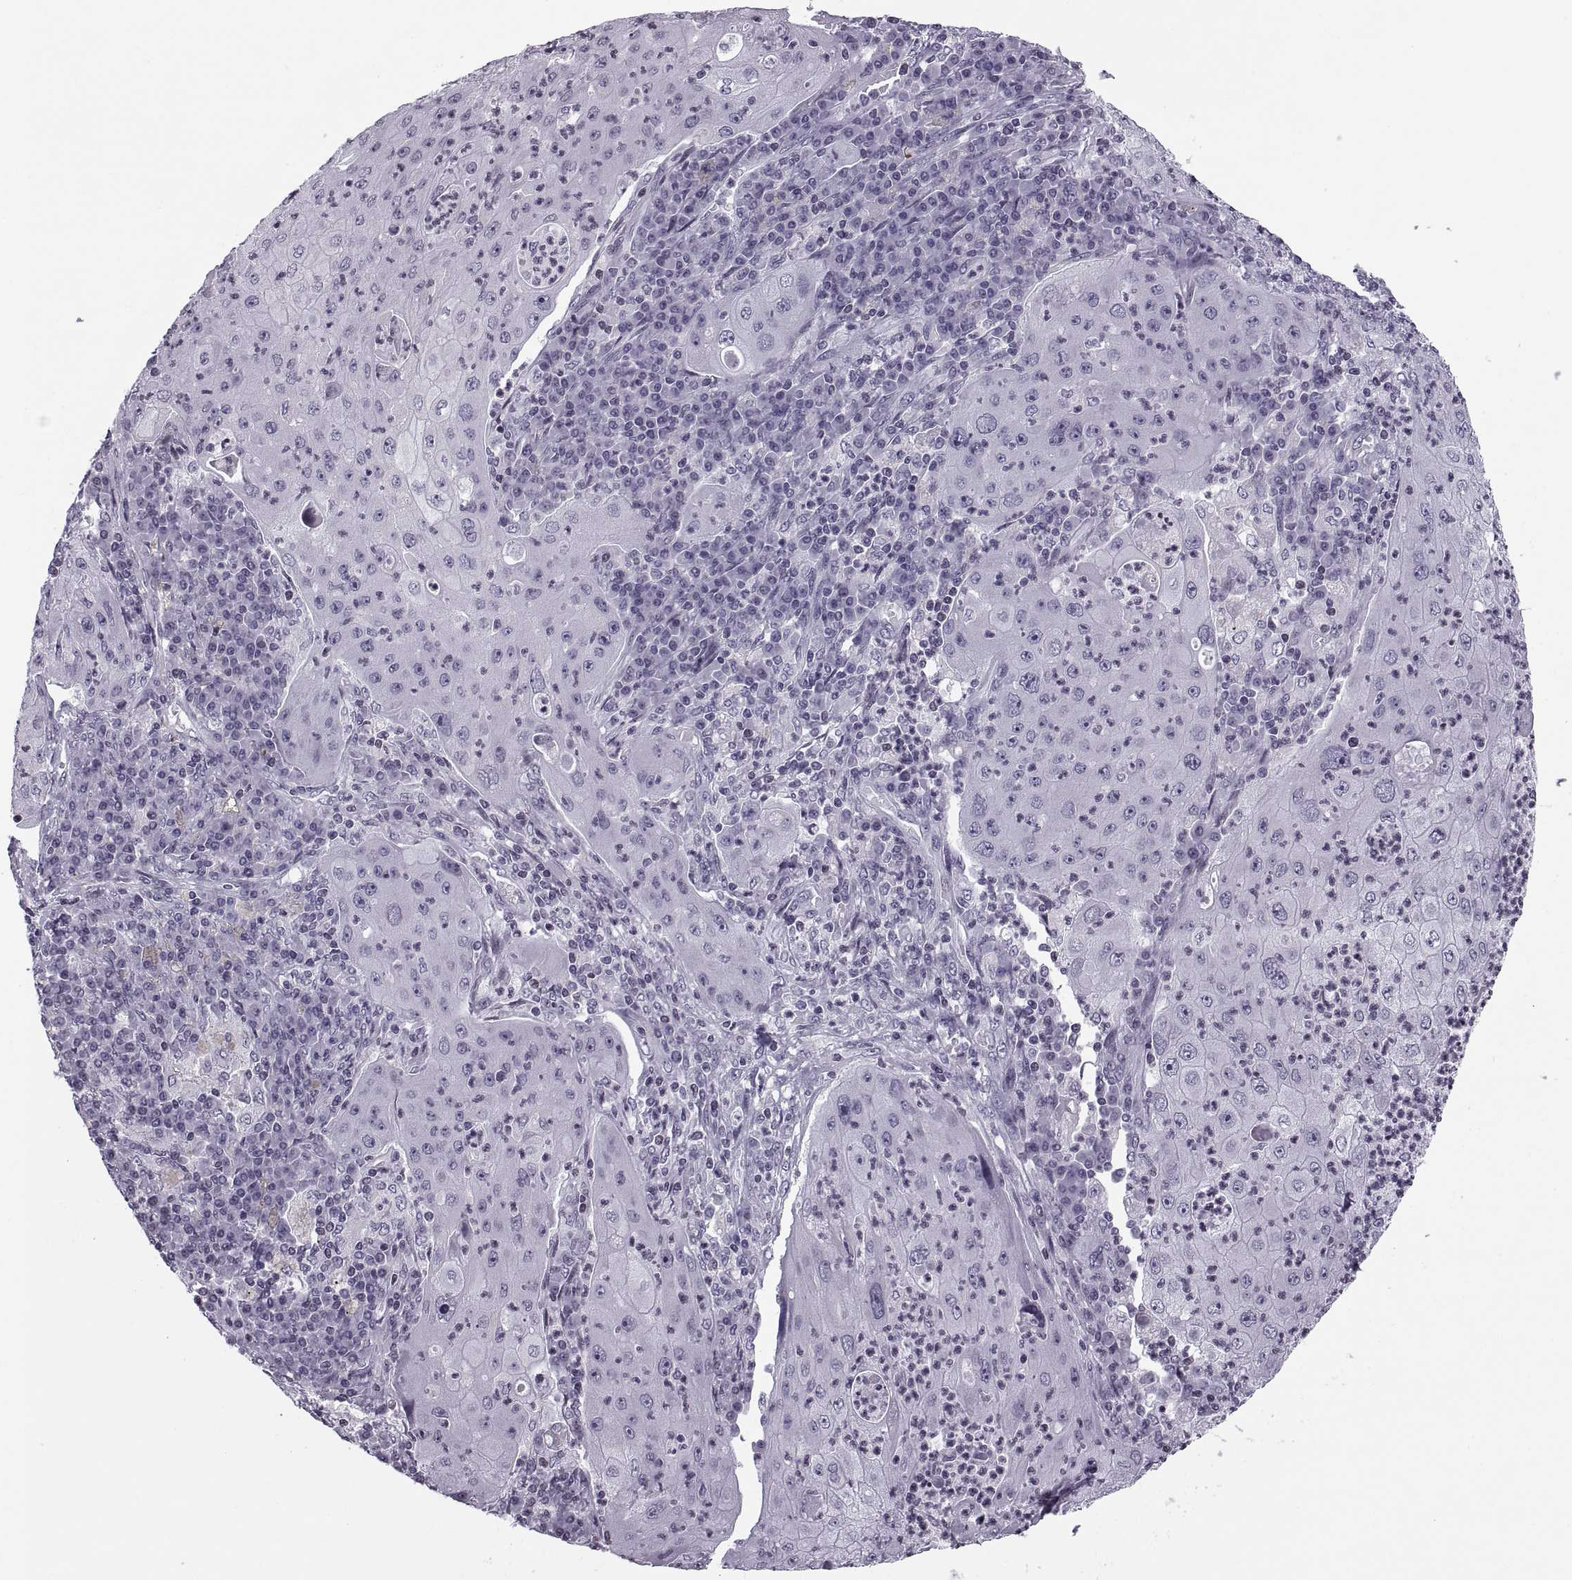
{"staining": {"intensity": "negative", "quantity": "none", "location": "none"}, "tissue": "lung cancer", "cell_type": "Tumor cells", "image_type": "cancer", "snomed": [{"axis": "morphology", "description": "Squamous cell carcinoma, NOS"}, {"axis": "topography", "description": "Lung"}], "caption": "An IHC photomicrograph of lung cancer is shown. There is no staining in tumor cells of lung cancer.", "gene": "H1-8", "patient": {"sex": "female", "age": 59}}